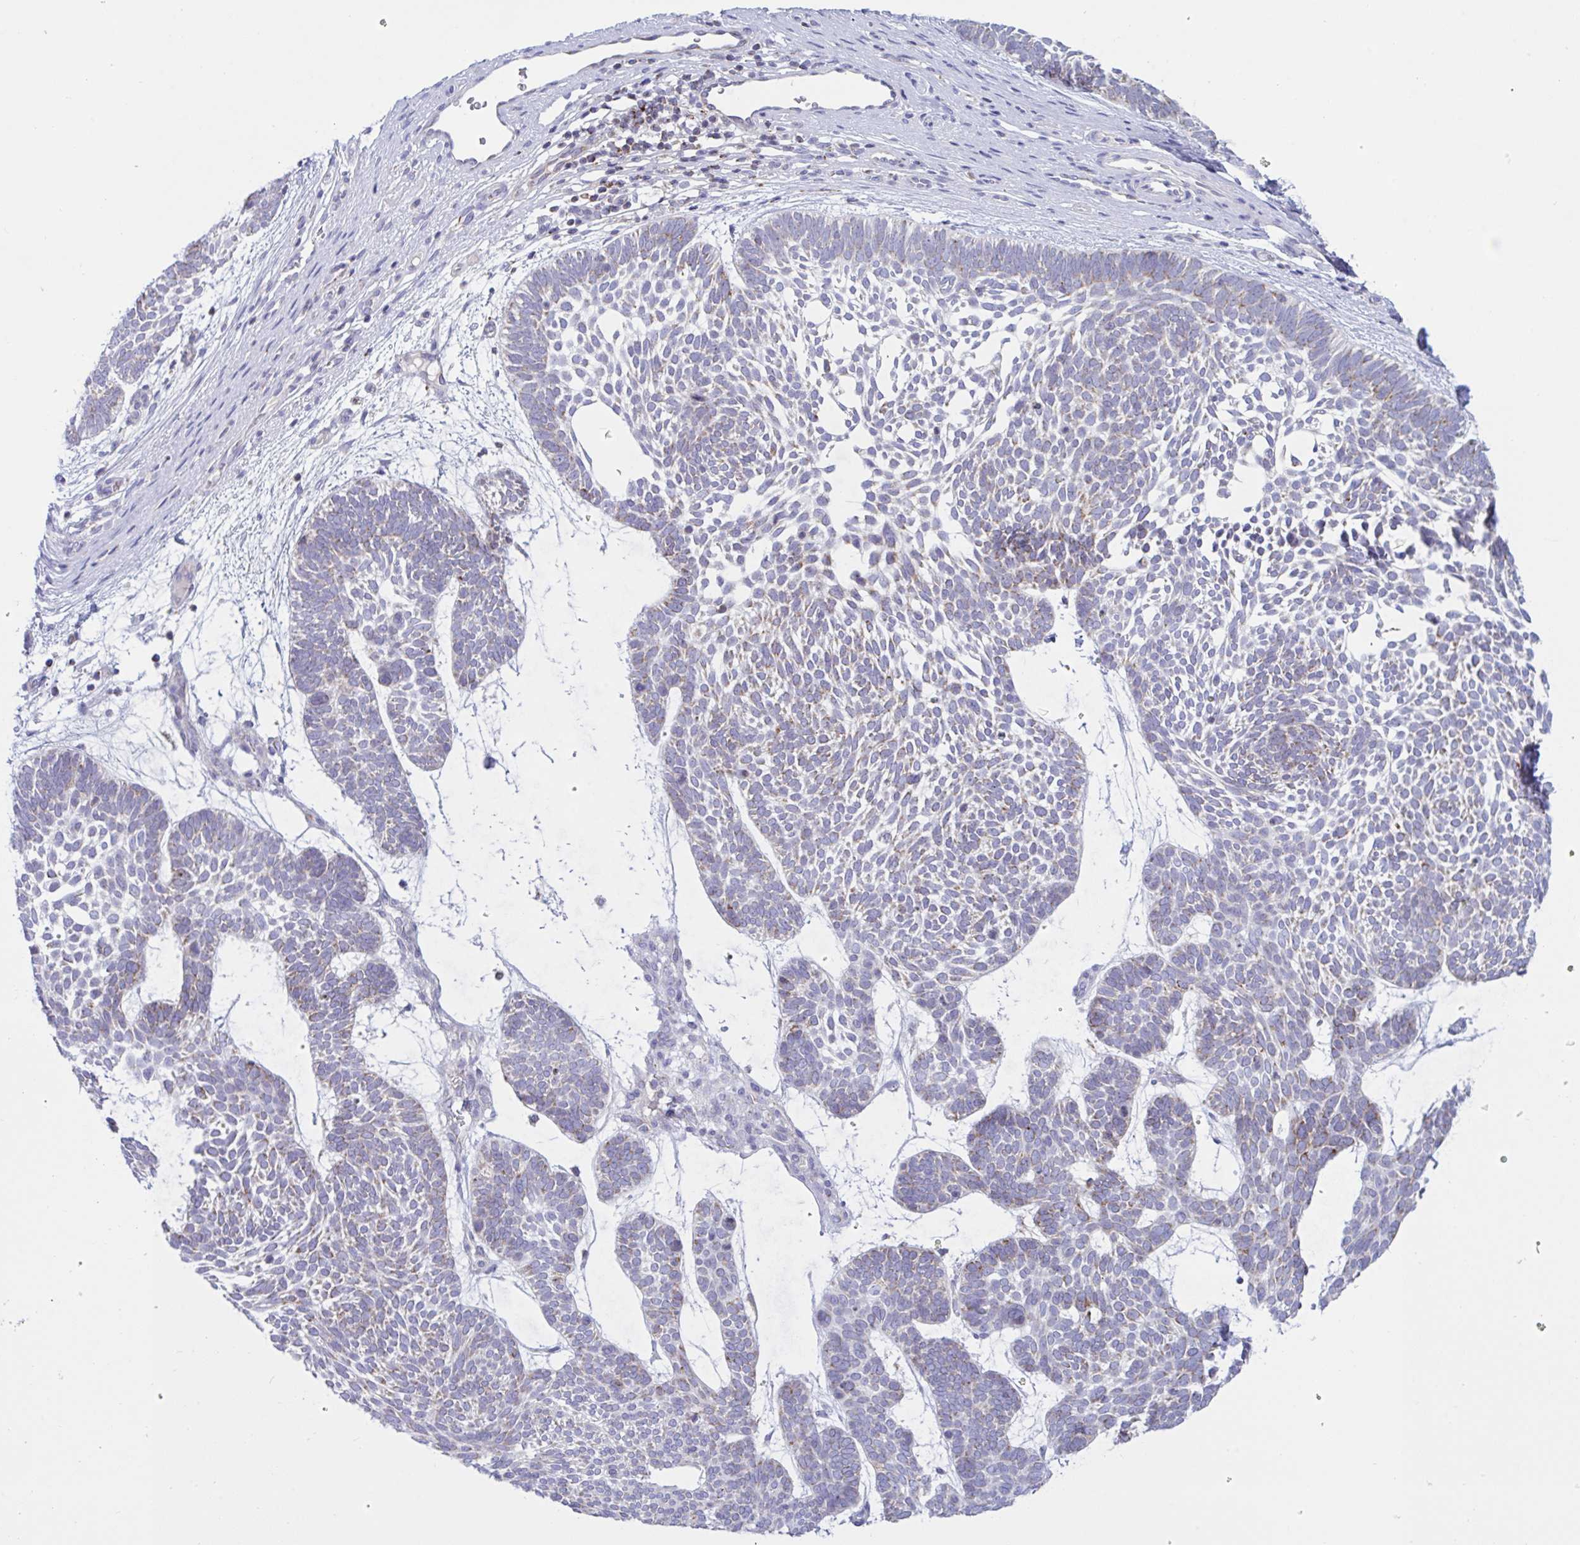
{"staining": {"intensity": "weak", "quantity": "<25%", "location": "cytoplasmic/membranous"}, "tissue": "skin cancer", "cell_type": "Tumor cells", "image_type": "cancer", "snomed": [{"axis": "morphology", "description": "Basal cell carcinoma"}, {"axis": "topography", "description": "Skin"}, {"axis": "topography", "description": "Skin of face"}], "caption": "Photomicrograph shows no protein expression in tumor cells of skin cancer tissue. (Brightfield microscopy of DAB (3,3'-diaminobenzidine) IHC at high magnification).", "gene": "HSPE1", "patient": {"sex": "male", "age": 83}}